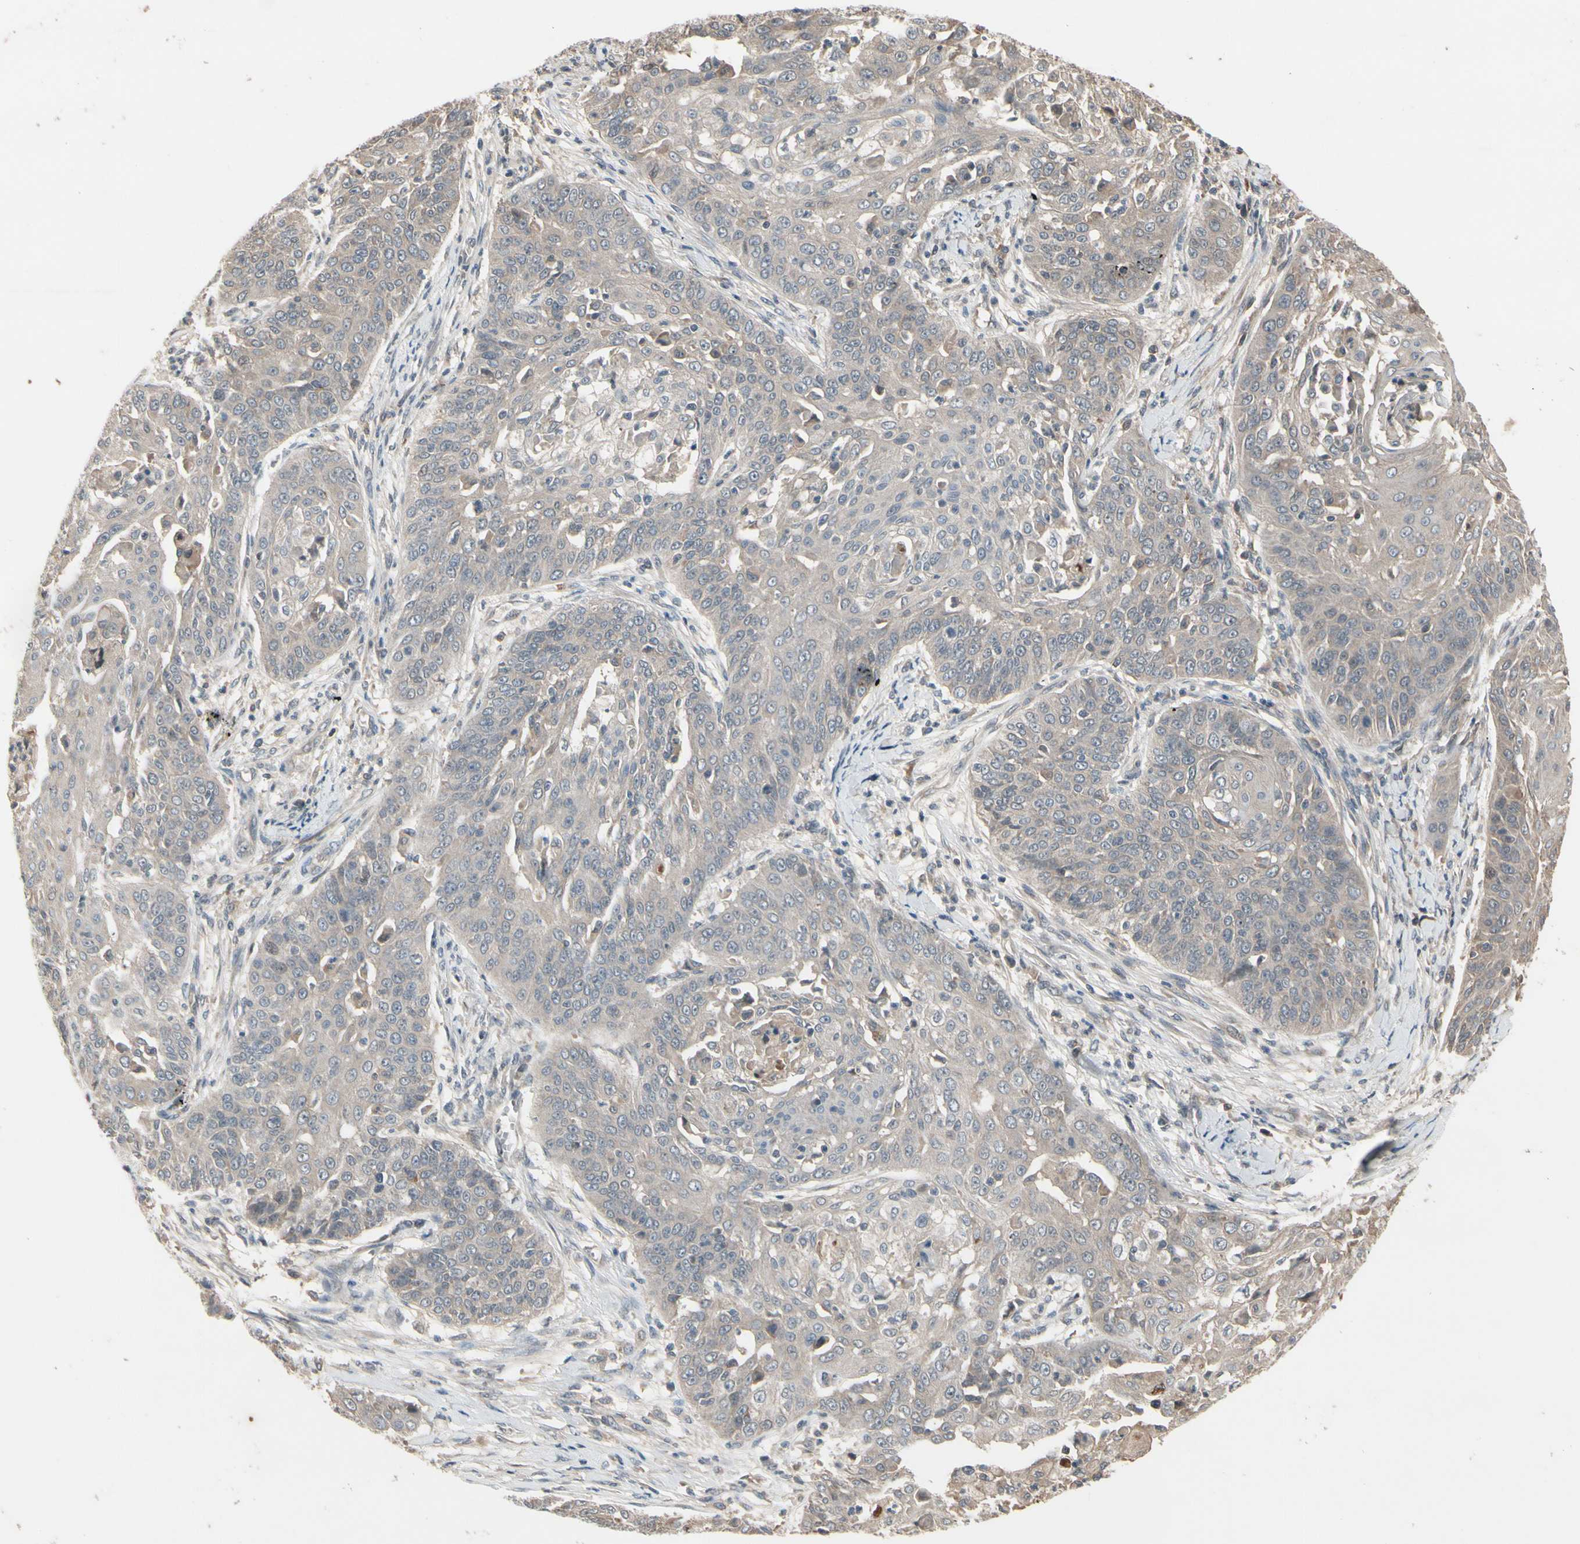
{"staining": {"intensity": "weak", "quantity": ">75%", "location": "cytoplasmic/membranous"}, "tissue": "cervical cancer", "cell_type": "Tumor cells", "image_type": "cancer", "snomed": [{"axis": "morphology", "description": "Squamous cell carcinoma, NOS"}, {"axis": "topography", "description": "Cervix"}], "caption": "Protein staining shows weak cytoplasmic/membranous positivity in about >75% of tumor cells in cervical squamous cell carcinoma.", "gene": "NSF", "patient": {"sex": "female", "age": 64}}